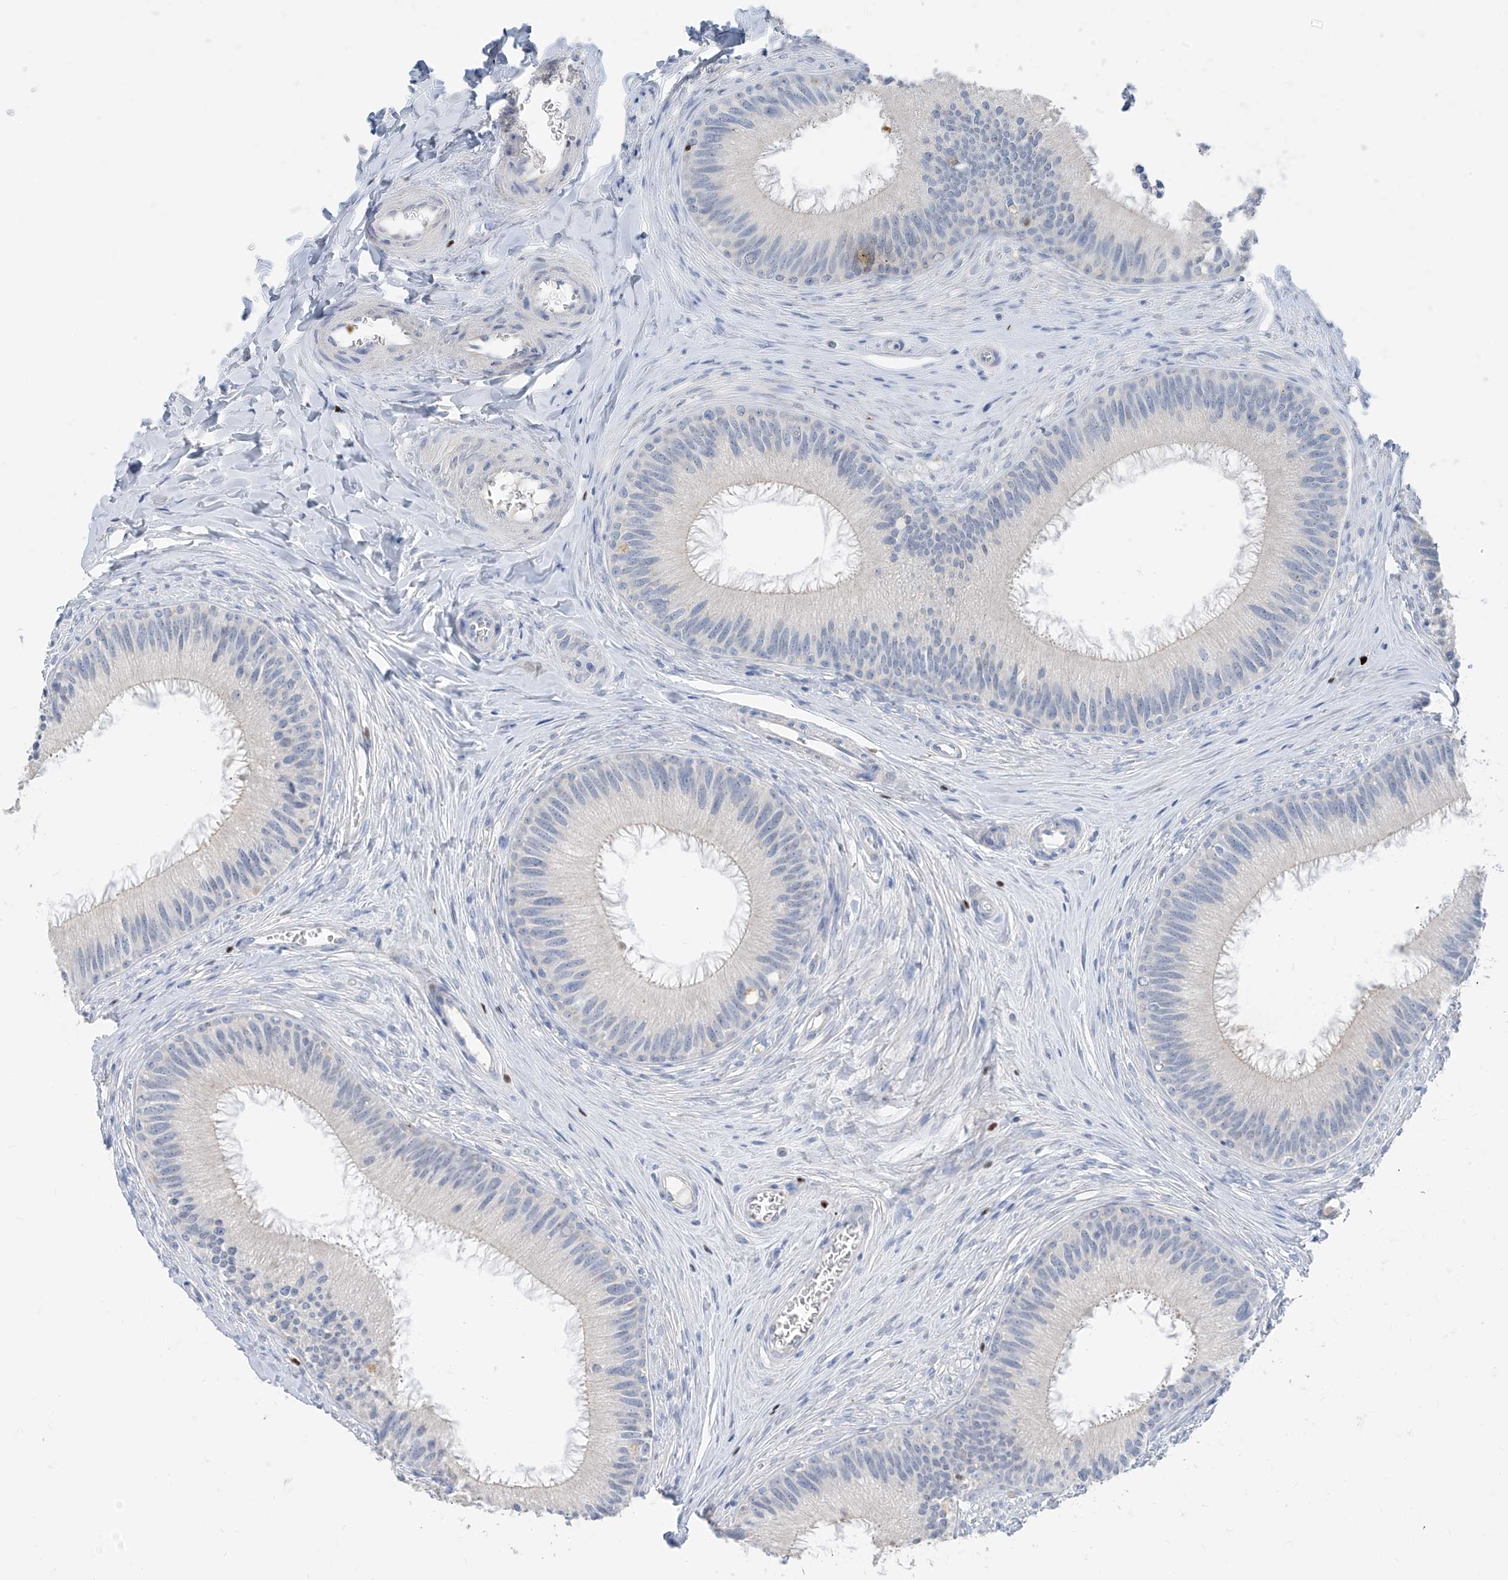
{"staining": {"intensity": "negative", "quantity": "none", "location": "none"}, "tissue": "epididymis", "cell_type": "Glandular cells", "image_type": "normal", "snomed": [{"axis": "morphology", "description": "Normal tissue, NOS"}, {"axis": "topography", "description": "Epididymis"}], "caption": "Glandular cells are negative for protein expression in normal human epididymis. (DAB (3,3'-diaminobenzidine) immunohistochemistry, high magnification).", "gene": "TBX21", "patient": {"sex": "male", "age": 27}}